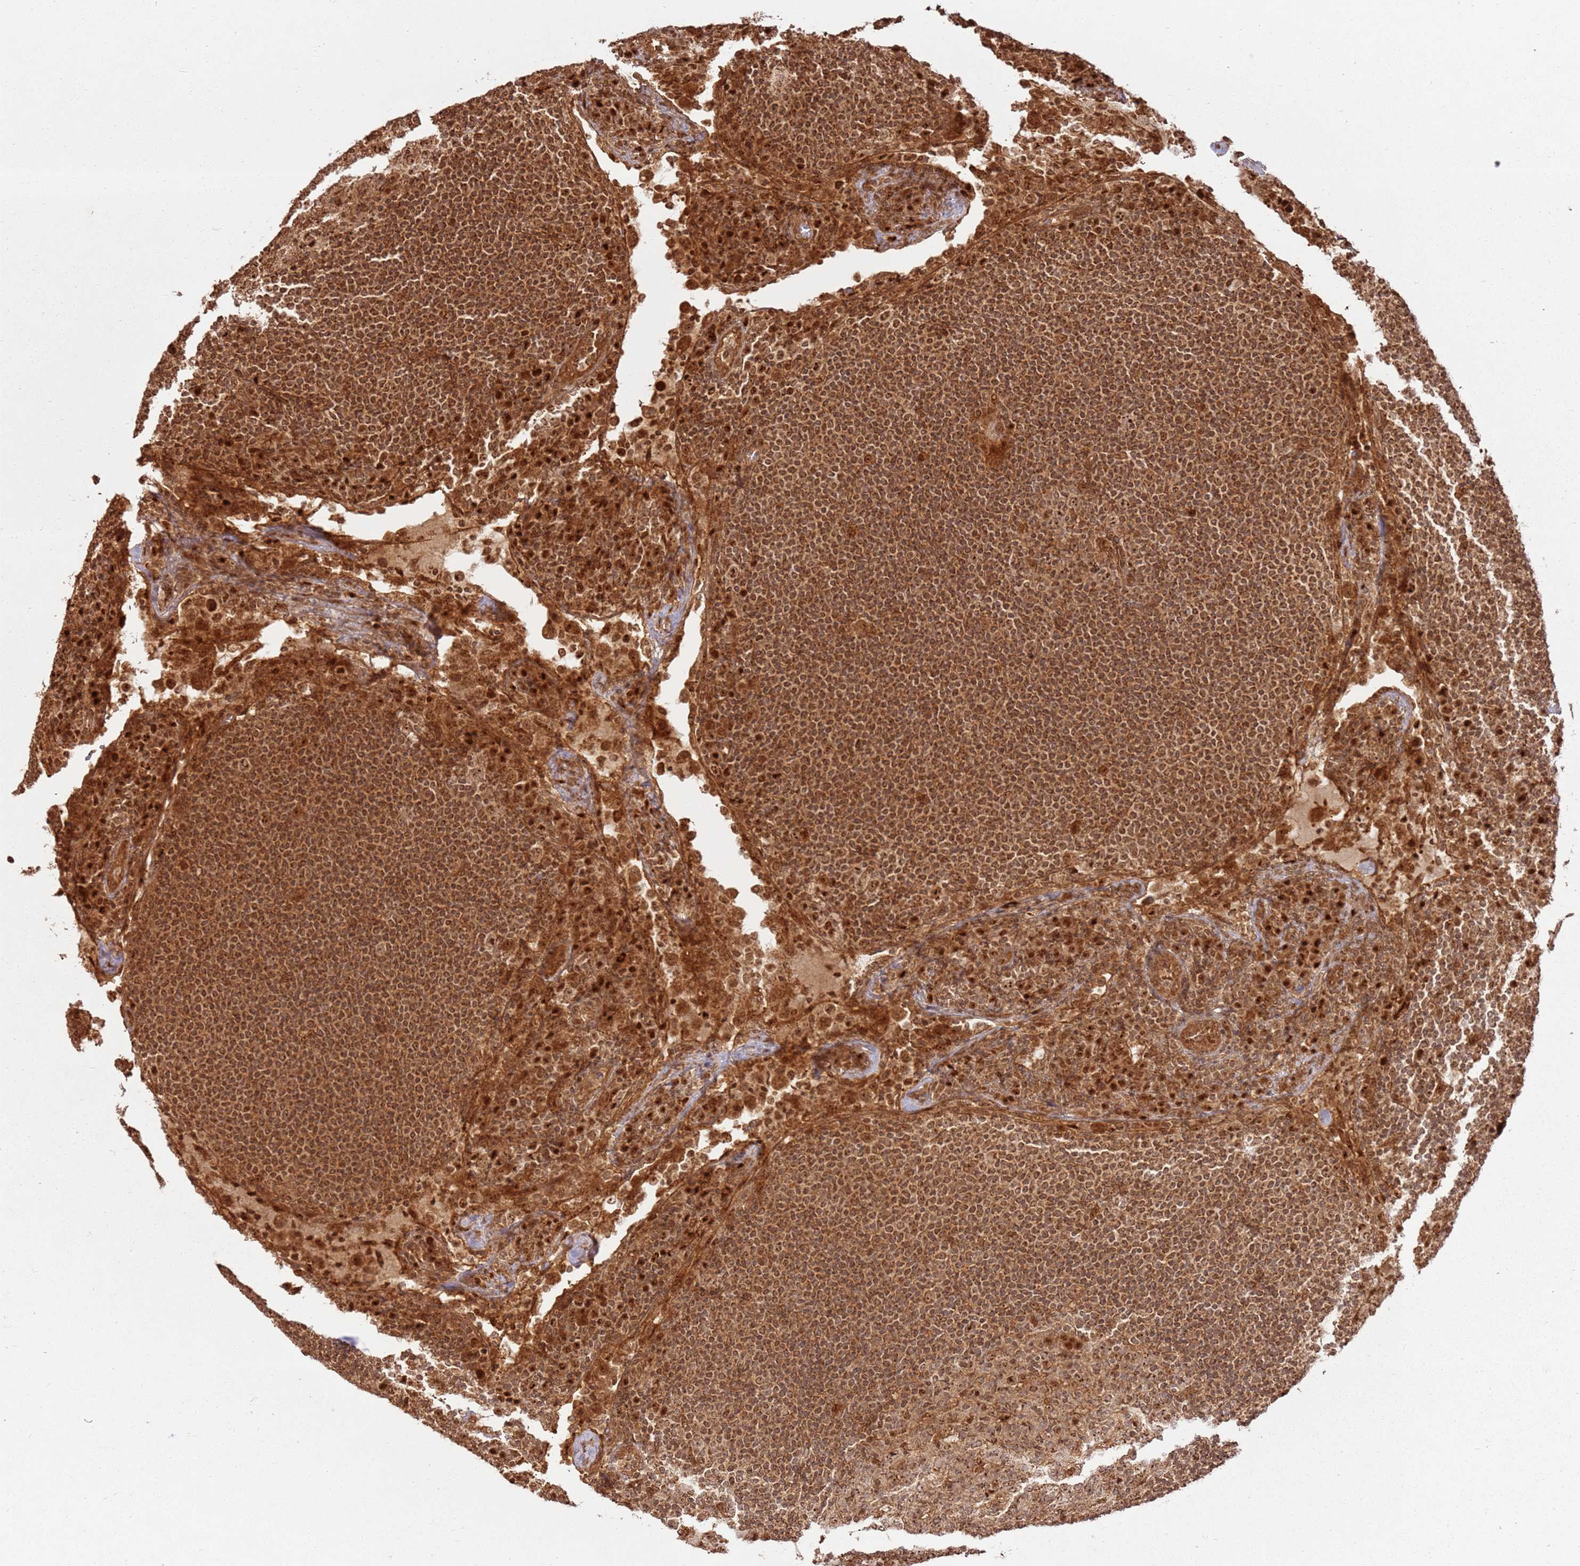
{"staining": {"intensity": "strong", "quantity": ">75%", "location": "cytoplasmic/membranous,nuclear"}, "tissue": "lymph node", "cell_type": "Germinal center cells", "image_type": "normal", "snomed": [{"axis": "morphology", "description": "Normal tissue, NOS"}, {"axis": "topography", "description": "Lymph node"}], "caption": "This histopathology image displays unremarkable lymph node stained with IHC to label a protein in brown. The cytoplasmic/membranous,nuclear of germinal center cells show strong positivity for the protein. Nuclei are counter-stained blue.", "gene": "TBC1D13", "patient": {"sex": "female", "age": 53}}